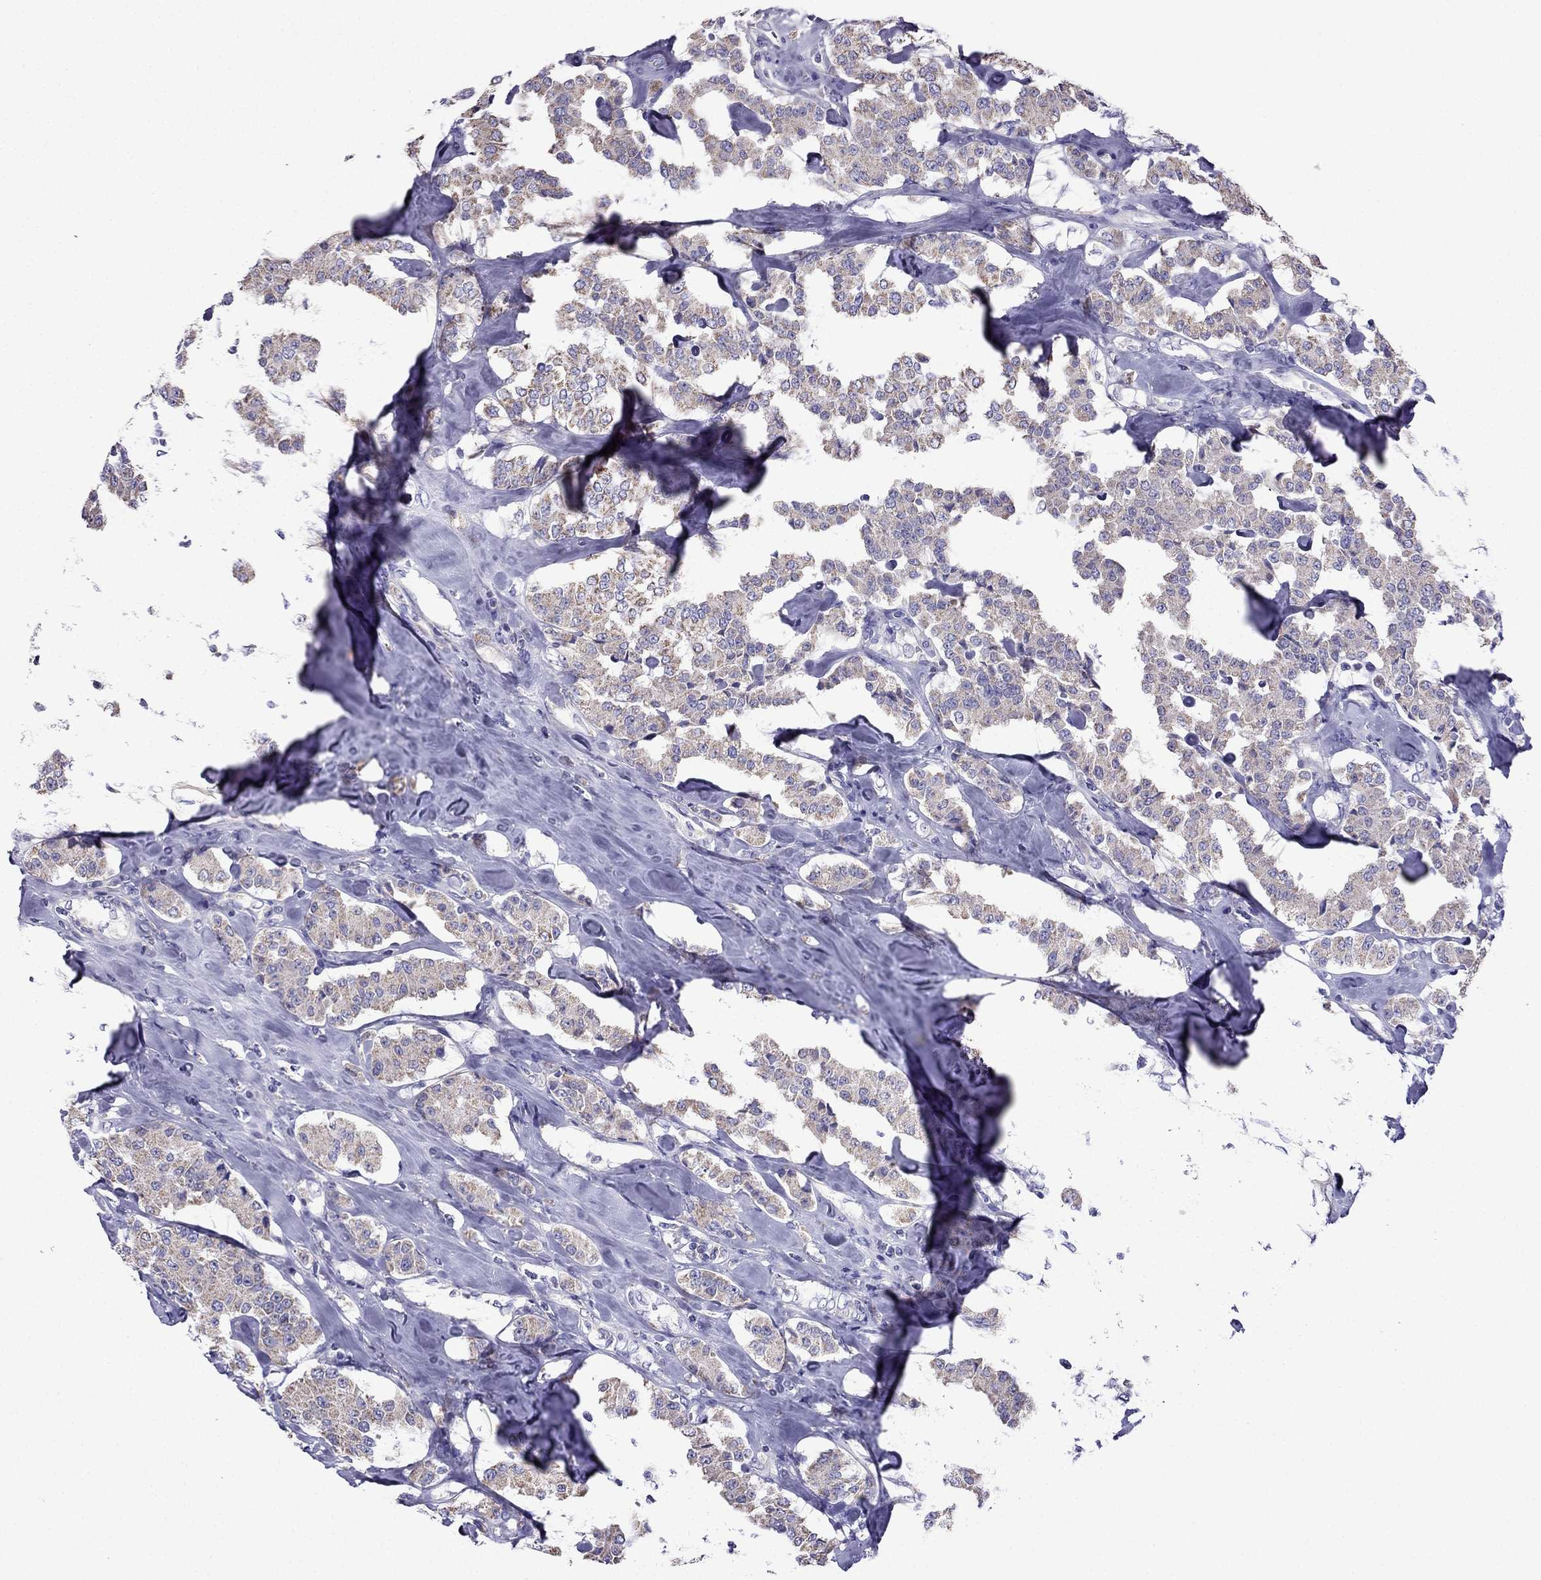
{"staining": {"intensity": "weak", "quantity": ">75%", "location": "cytoplasmic/membranous"}, "tissue": "carcinoid", "cell_type": "Tumor cells", "image_type": "cancer", "snomed": [{"axis": "morphology", "description": "Carcinoid, malignant, NOS"}, {"axis": "topography", "description": "Pancreas"}], "caption": "Tumor cells demonstrate low levels of weak cytoplasmic/membranous staining in about >75% of cells in human malignant carcinoid. The staining was performed using DAB (3,3'-diaminobenzidine), with brown indicating positive protein expression. Nuclei are stained blue with hematoxylin.", "gene": "DSC1", "patient": {"sex": "male", "age": 41}}